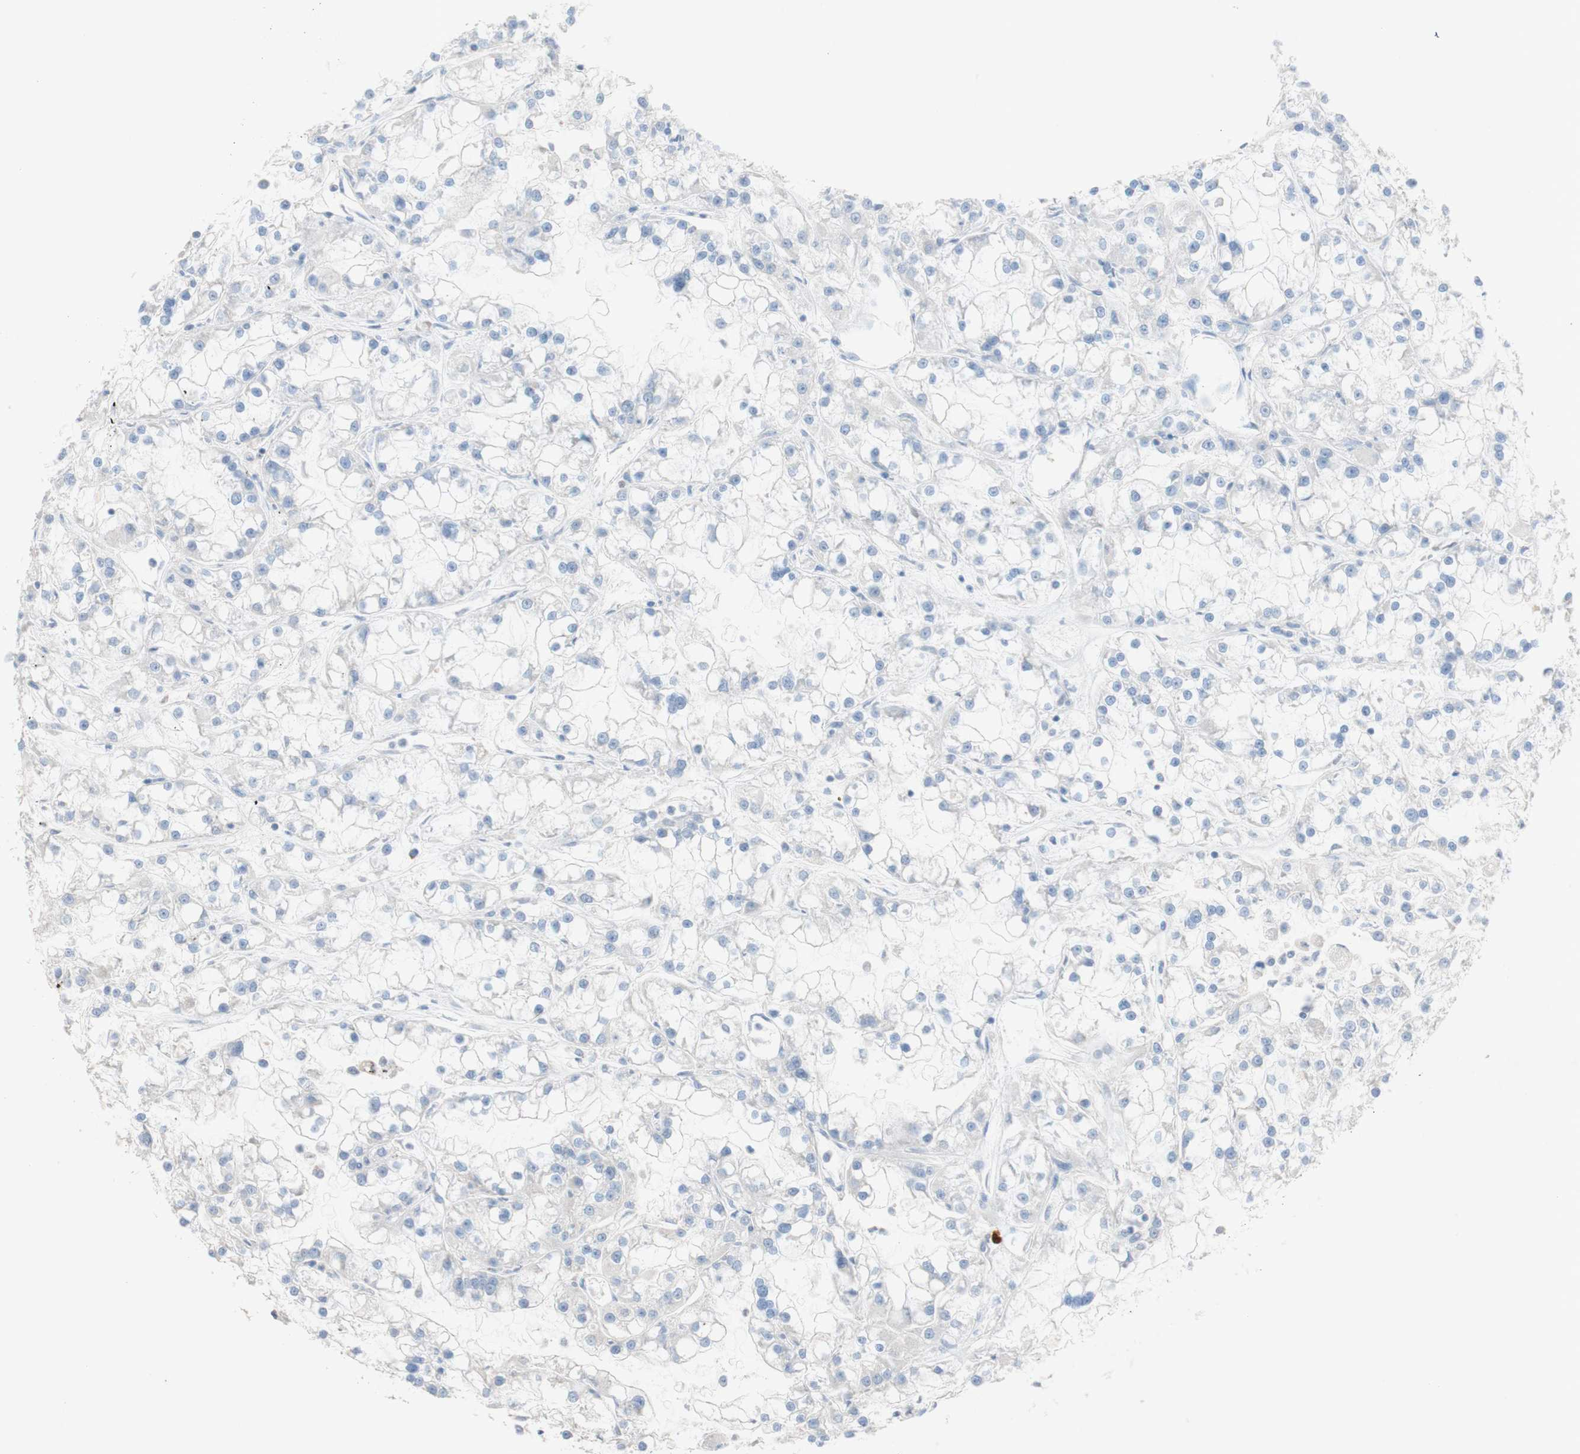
{"staining": {"intensity": "negative", "quantity": "none", "location": "none"}, "tissue": "renal cancer", "cell_type": "Tumor cells", "image_type": "cancer", "snomed": [{"axis": "morphology", "description": "Adenocarcinoma, NOS"}, {"axis": "topography", "description": "Kidney"}], "caption": "The photomicrograph demonstrates no staining of tumor cells in renal cancer.", "gene": "PACSIN1", "patient": {"sex": "female", "age": 52}}